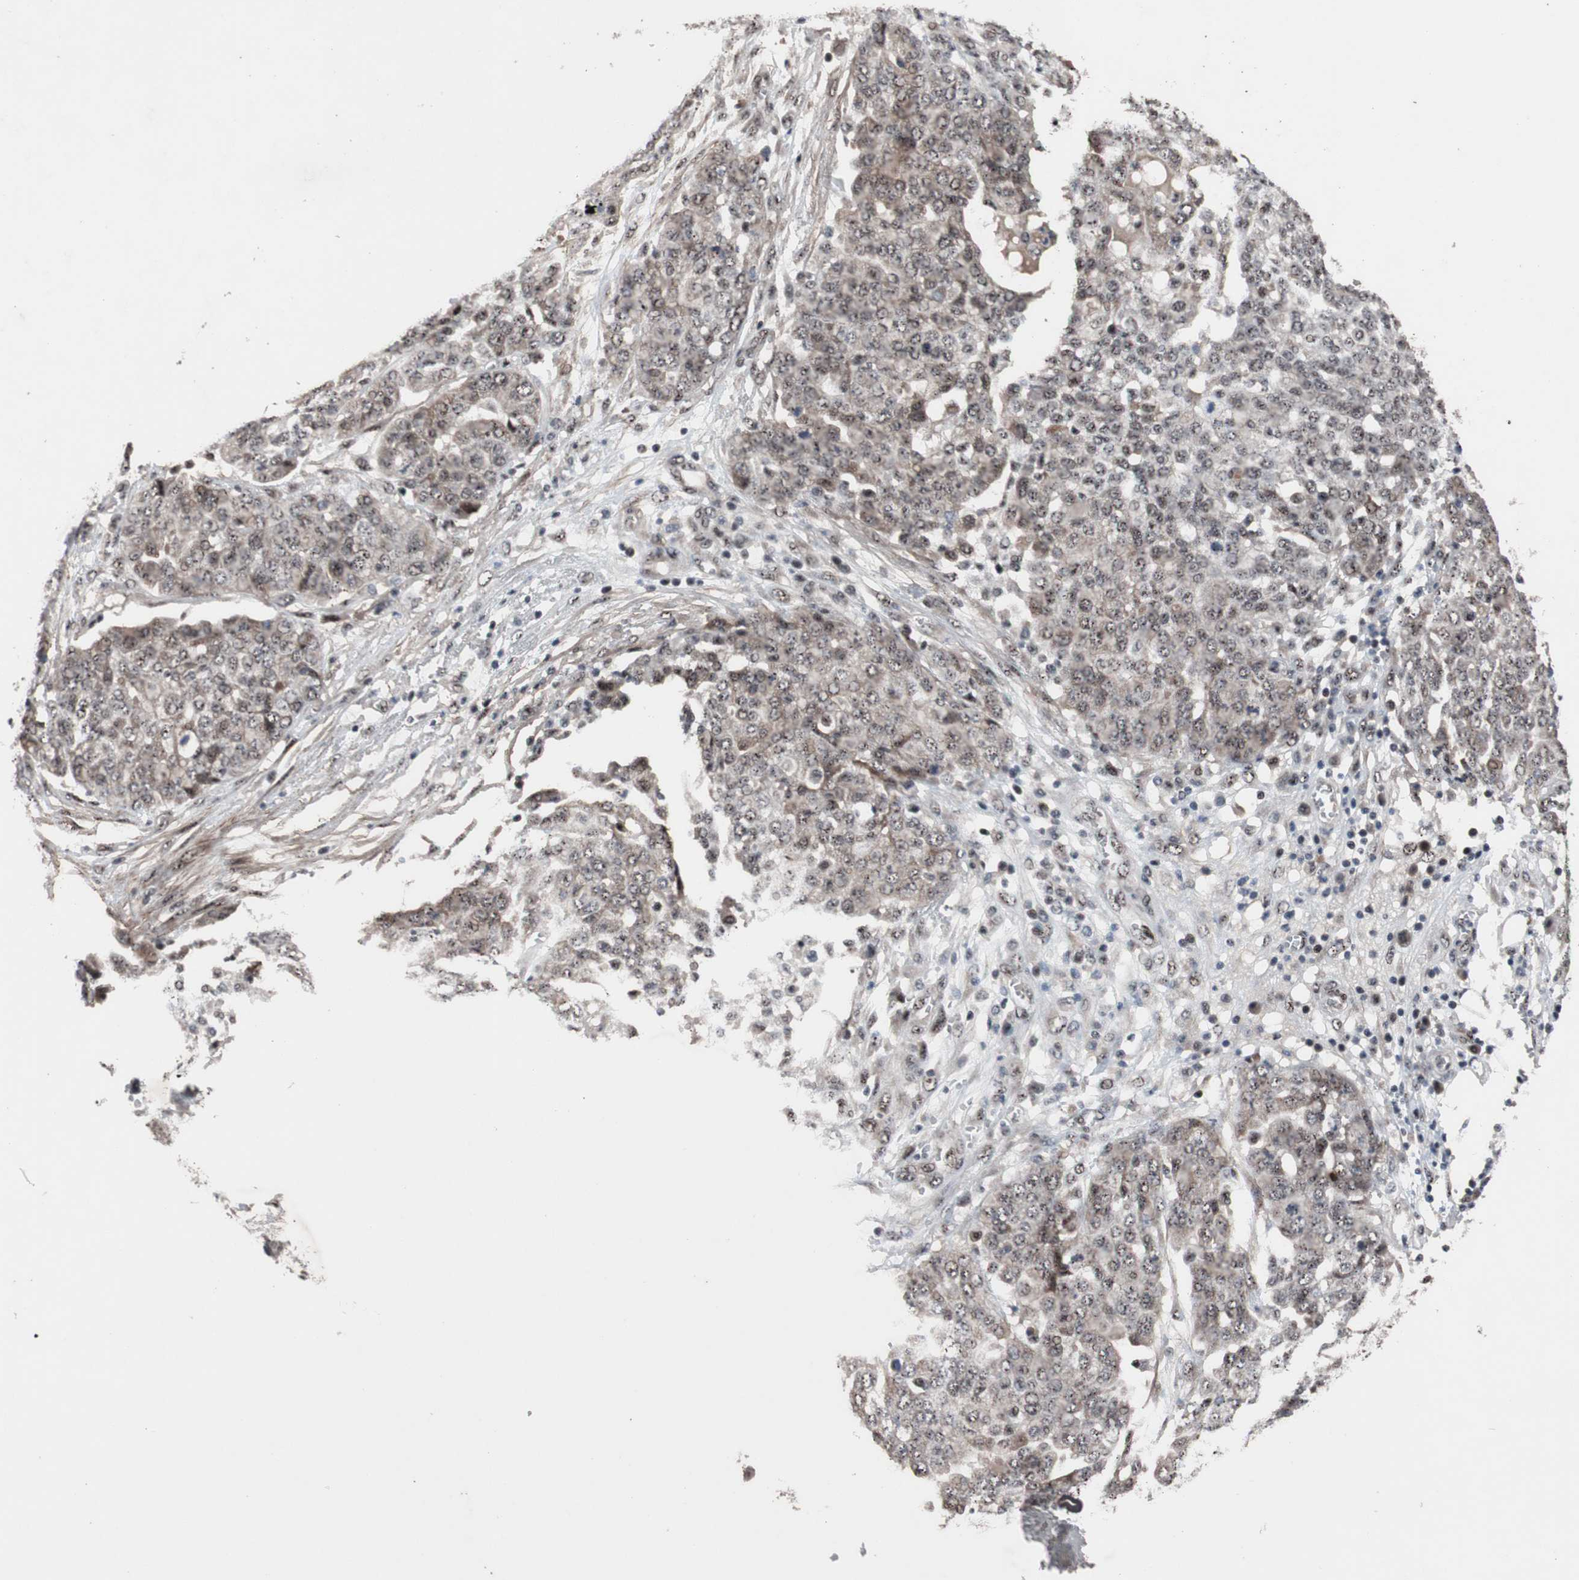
{"staining": {"intensity": "weak", "quantity": ">75%", "location": "cytoplasmic/membranous,nuclear"}, "tissue": "ovarian cancer", "cell_type": "Tumor cells", "image_type": "cancer", "snomed": [{"axis": "morphology", "description": "Cystadenocarcinoma, serous, NOS"}, {"axis": "topography", "description": "Soft tissue"}, {"axis": "topography", "description": "Ovary"}], "caption": "This is an image of immunohistochemistry staining of ovarian serous cystadenocarcinoma, which shows weak staining in the cytoplasmic/membranous and nuclear of tumor cells.", "gene": "SOX7", "patient": {"sex": "female", "age": 57}}